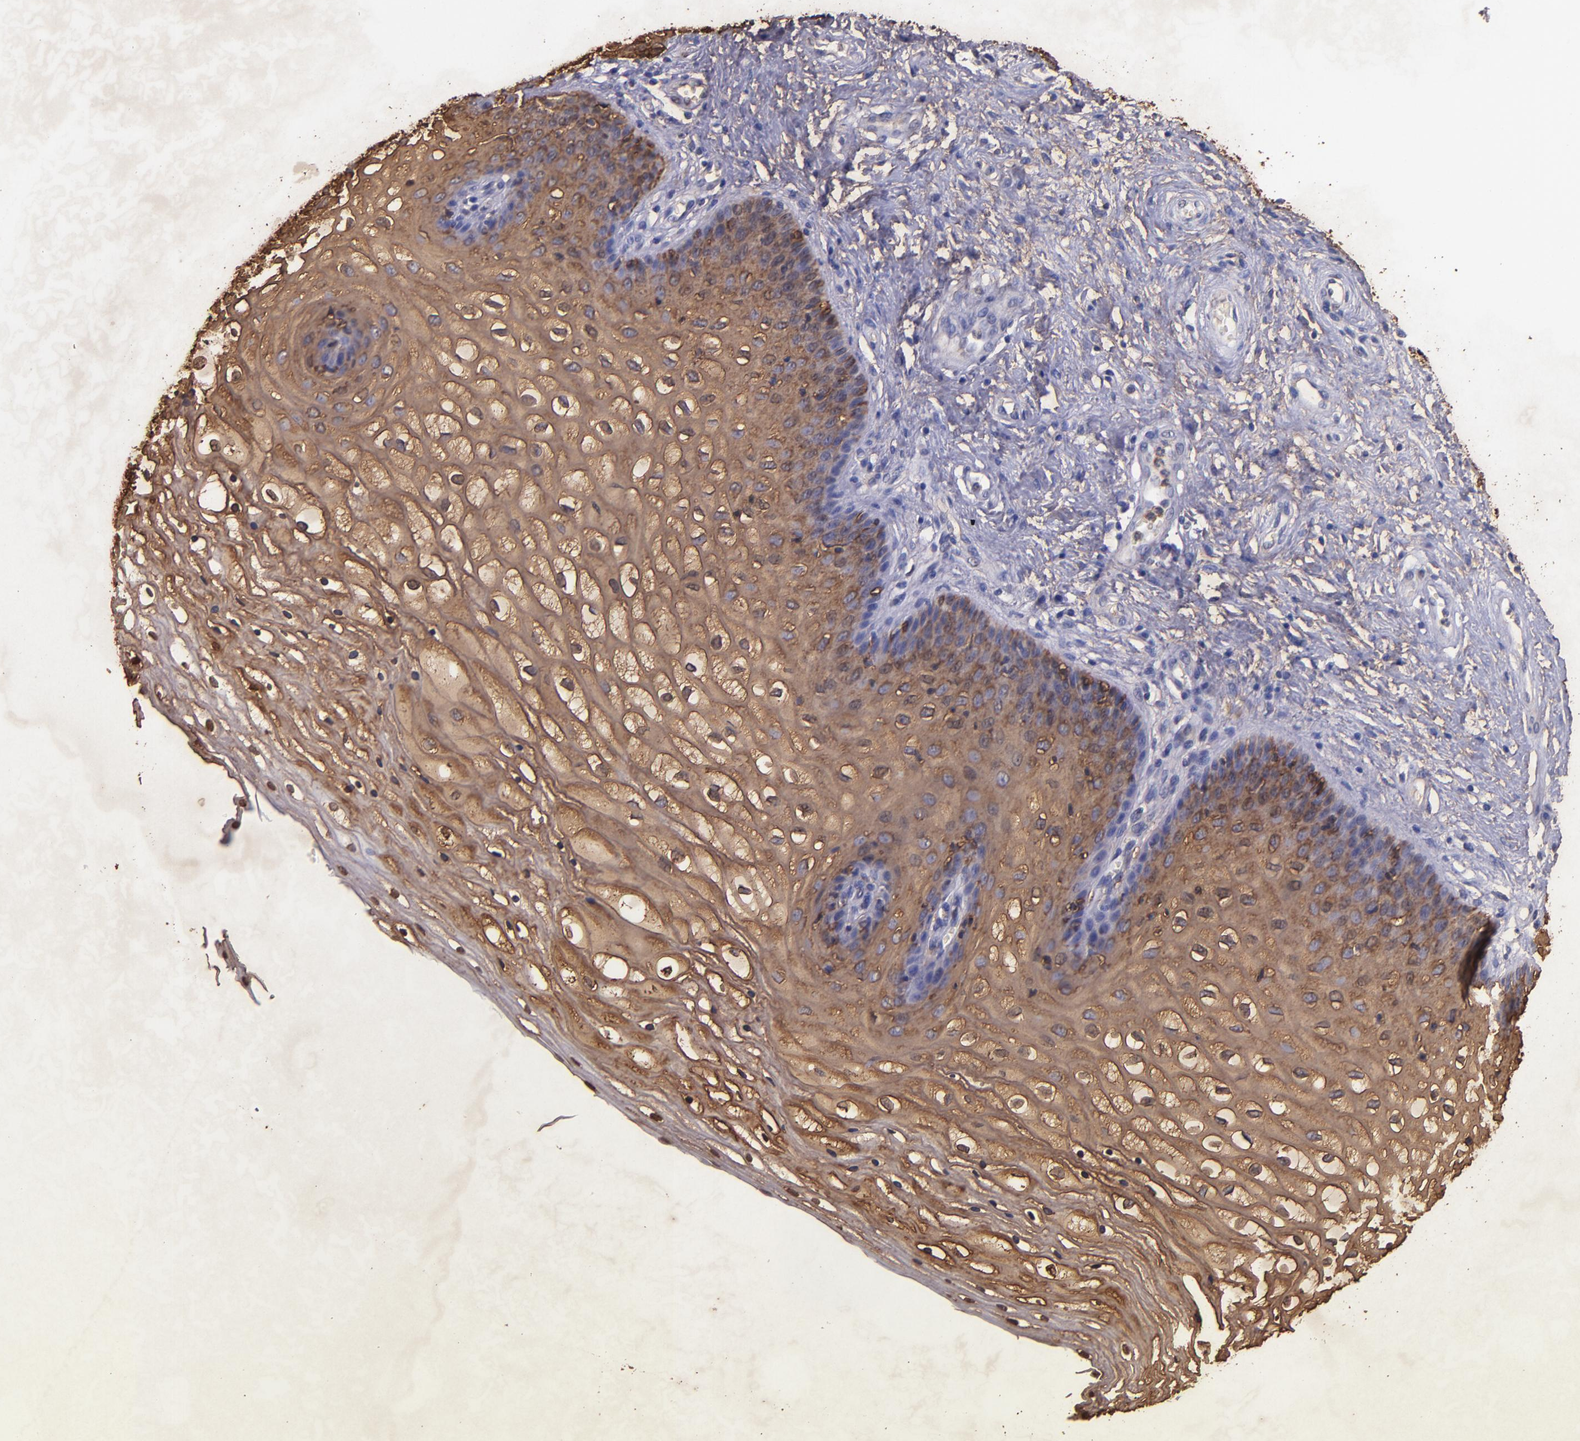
{"staining": {"intensity": "strong", "quantity": ">75%", "location": "cytoplasmic/membranous"}, "tissue": "vagina", "cell_type": "Squamous epithelial cells", "image_type": "normal", "snomed": [{"axis": "morphology", "description": "Normal tissue, NOS"}, {"axis": "topography", "description": "Vagina"}], "caption": "A histopathology image showing strong cytoplasmic/membranous expression in approximately >75% of squamous epithelial cells in benign vagina, as visualized by brown immunohistochemical staining.", "gene": "IVL", "patient": {"sex": "female", "age": 34}}